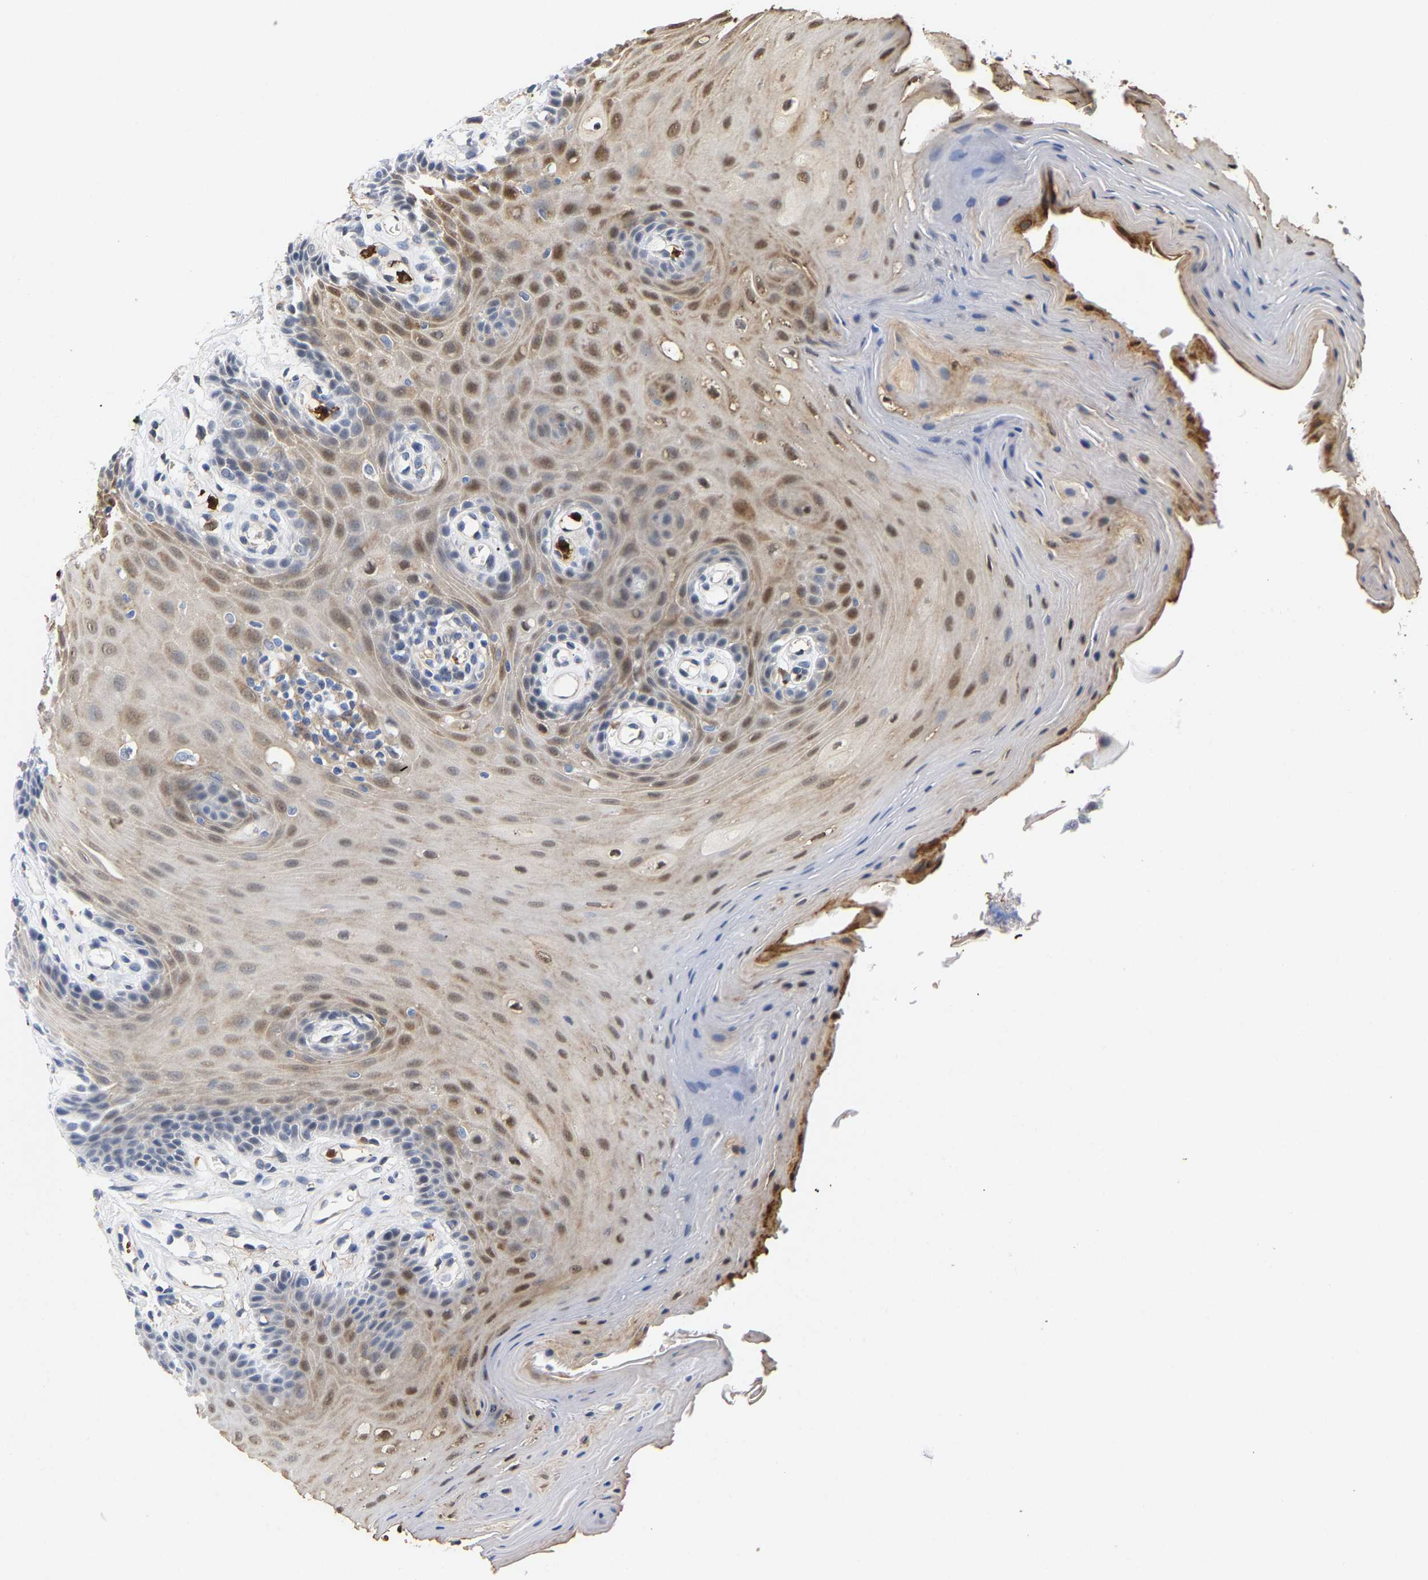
{"staining": {"intensity": "moderate", "quantity": "25%-75%", "location": "cytoplasmic/membranous,nuclear"}, "tissue": "oral mucosa", "cell_type": "Squamous epithelial cells", "image_type": "normal", "snomed": [{"axis": "morphology", "description": "Normal tissue, NOS"}, {"axis": "morphology", "description": "Squamous cell carcinoma, NOS"}, {"axis": "topography", "description": "Oral tissue"}, {"axis": "topography", "description": "Head-Neck"}], "caption": "IHC of normal human oral mucosa displays medium levels of moderate cytoplasmic/membranous,nuclear expression in approximately 25%-75% of squamous epithelial cells. Immunohistochemistry (ihc) stains the protein of interest in brown and the nuclei are stained blue.", "gene": "TDRD7", "patient": {"sex": "male", "age": 71}}